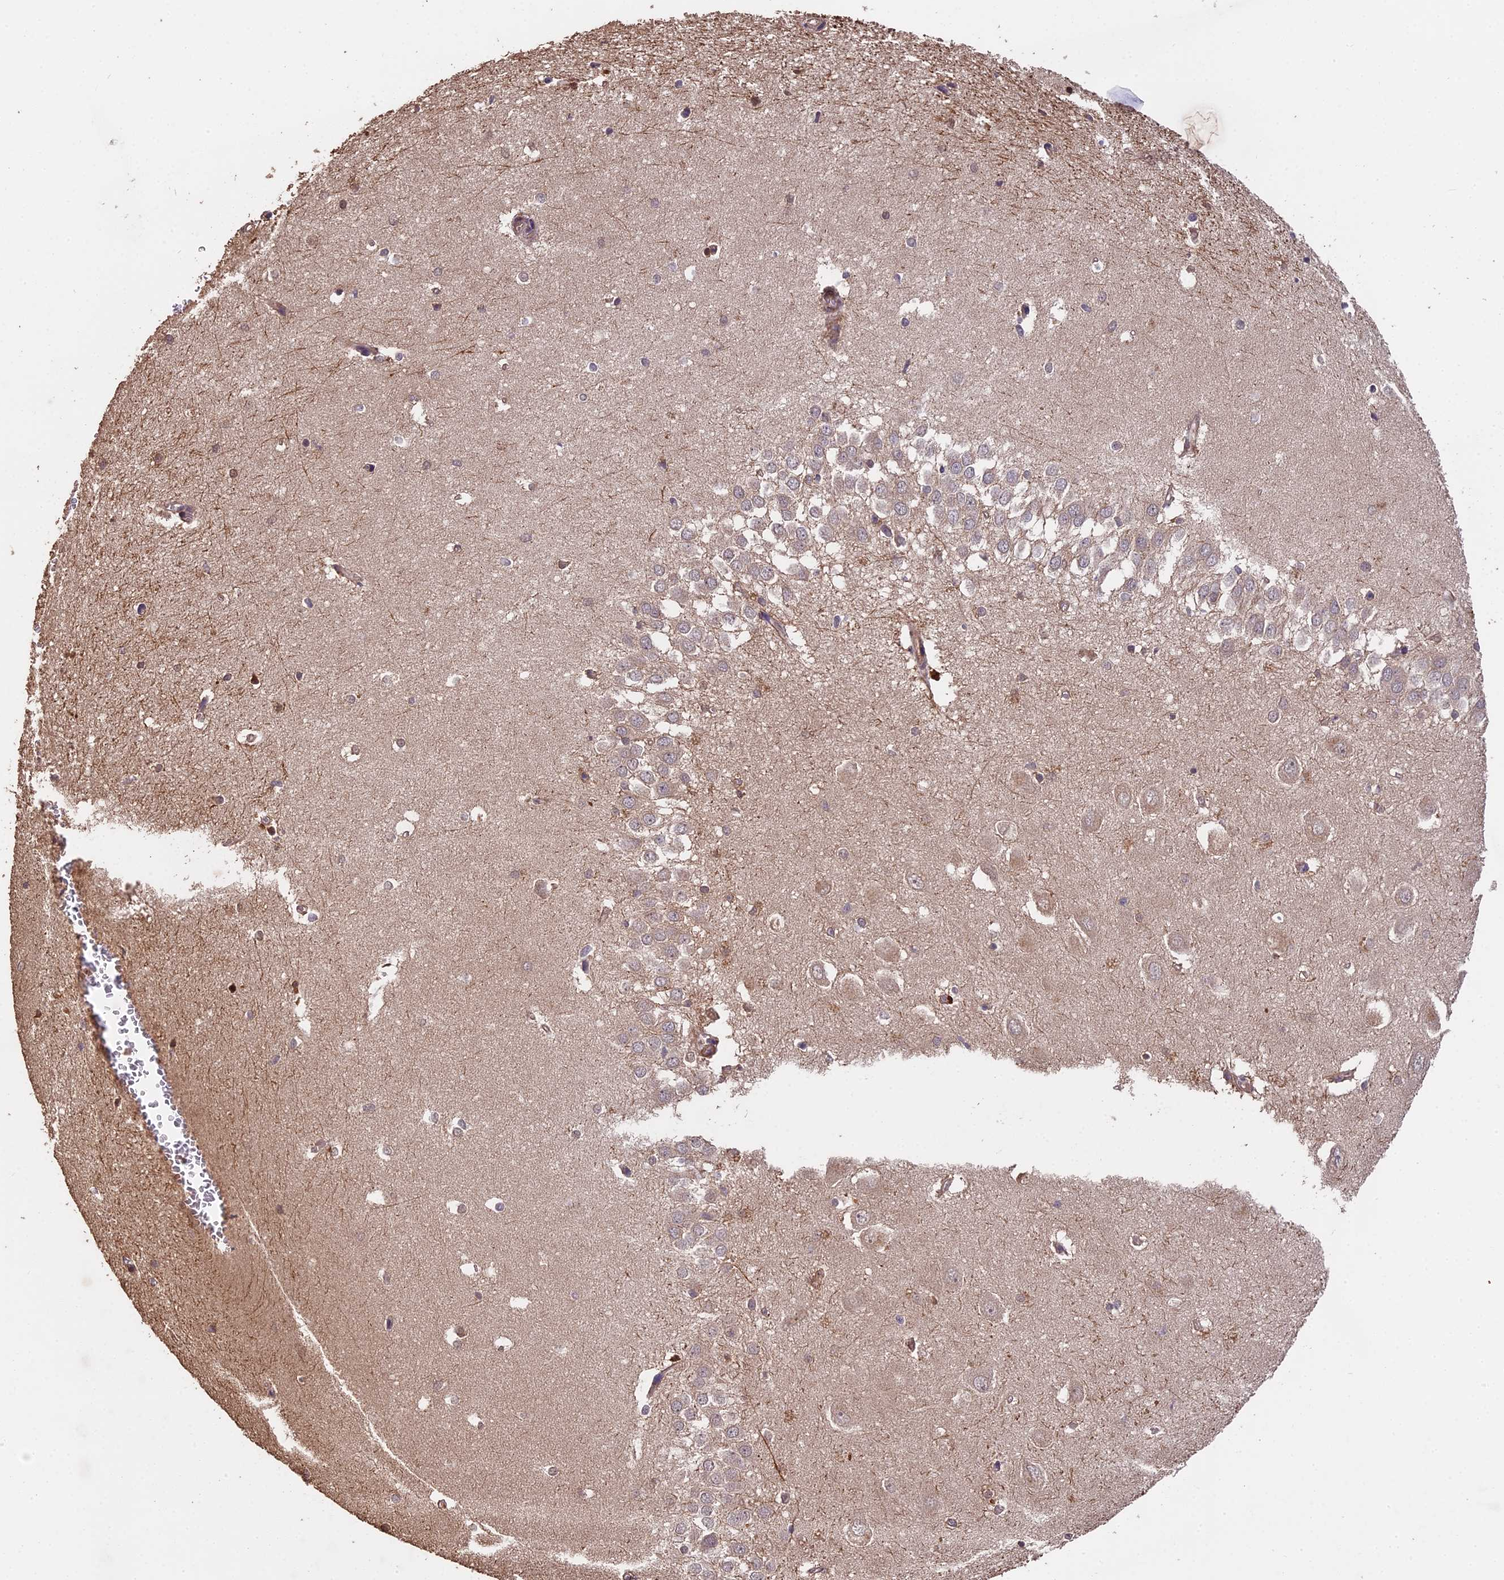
{"staining": {"intensity": "moderate", "quantity": "<25%", "location": "cytoplasmic/membranous"}, "tissue": "hippocampus", "cell_type": "Glial cells", "image_type": "normal", "snomed": [{"axis": "morphology", "description": "Normal tissue, NOS"}, {"axis": "topography", "description": "Hippocampus"}], "caption": "Hippocampus stained for a protein shows moderate cytoplasmic/membranous positivity in glial cells. (IHC, brightfield microscopy, high magnification).", "gene": "CHD9", "patient": {"sex": "female", "age": 64}}